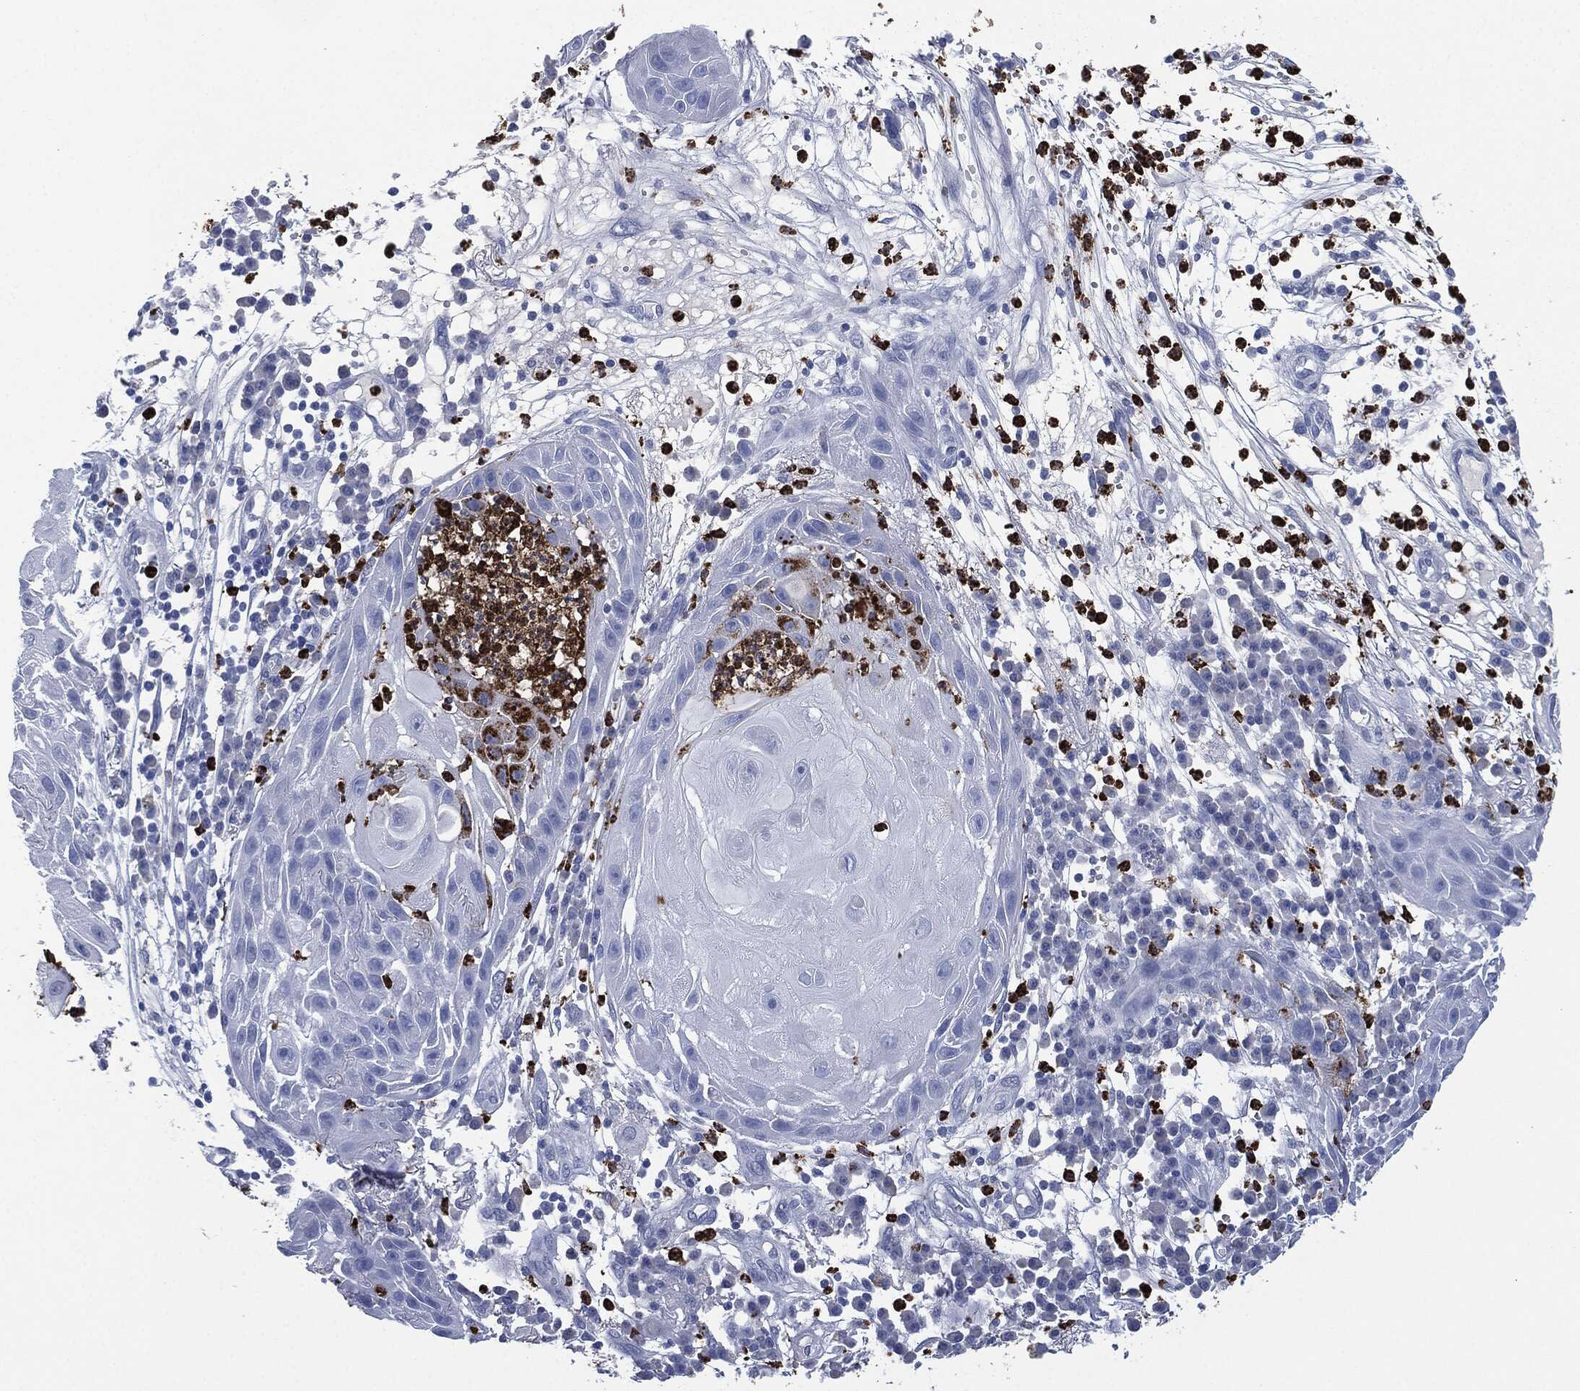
{"staining": {"intensity": "negative", "quantity": "none", "location": "none"}, "tissue": "skin cancer", "cell_type": "Tumor cells", "image_type": "cancer", "snomed": [{"axis": "morphology", "description": "Normal tissue, NOS"}, {"axis": "morphology", "description": "Squamous cell carcinoma, NOS"}, {"axis": "topography", "description": "Skin"}], "caption": "A photomicrograph of squamous cell carcinoma (skin) stained for a protein demonstrates no brown staining in tumor cells.", "gene": "CEACAM8", "patient": {"sex": "male", "age": 79}}